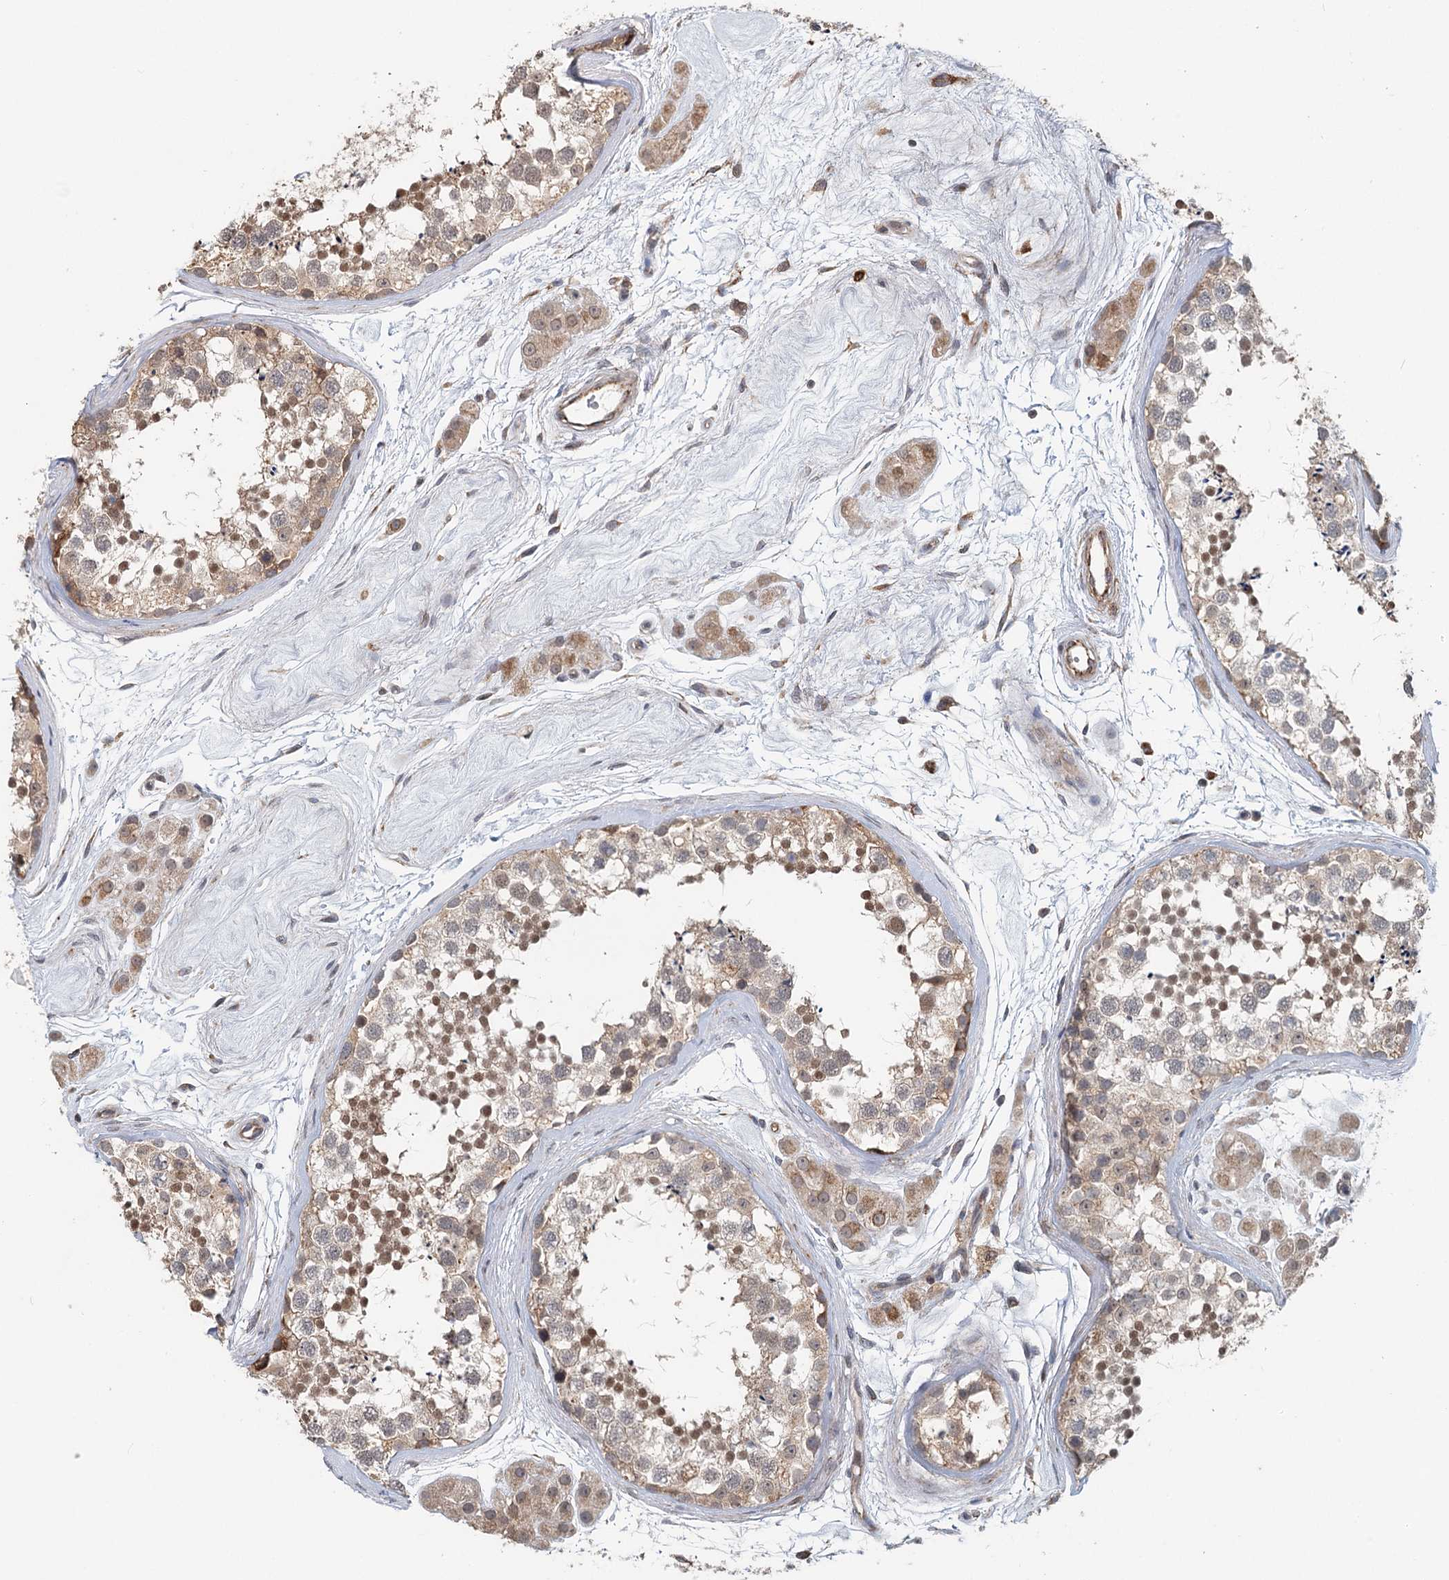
{"staining": {"intensity": "moderate", "quantity": "25%-75%", "location": "cytoplasmic/membranous,nuclear"}, "tissue": "testis", "cell_type": "Cells in seminiferous ducts", "image_type": "normal", "snomed": [{"axis": "morphology", "description": "Normal tissue, NOS"}, {"axis": "topography", "description": "Testis"}], "caption": "The photomicrograph demonstrates immunohistochemical staining of benign testis. There is moderate cytoplasmic/membranous,nuclear positivity is present in about 25%-75% of cells in seminiferous ducts. The staining was performed using DAB to visualize the protein expression in brown, while the nuclei were stained in blue with hematoxylin (Magnification: 20x).", "gene": "RNF111", "patient": {"sex": "male", "age": 56}}